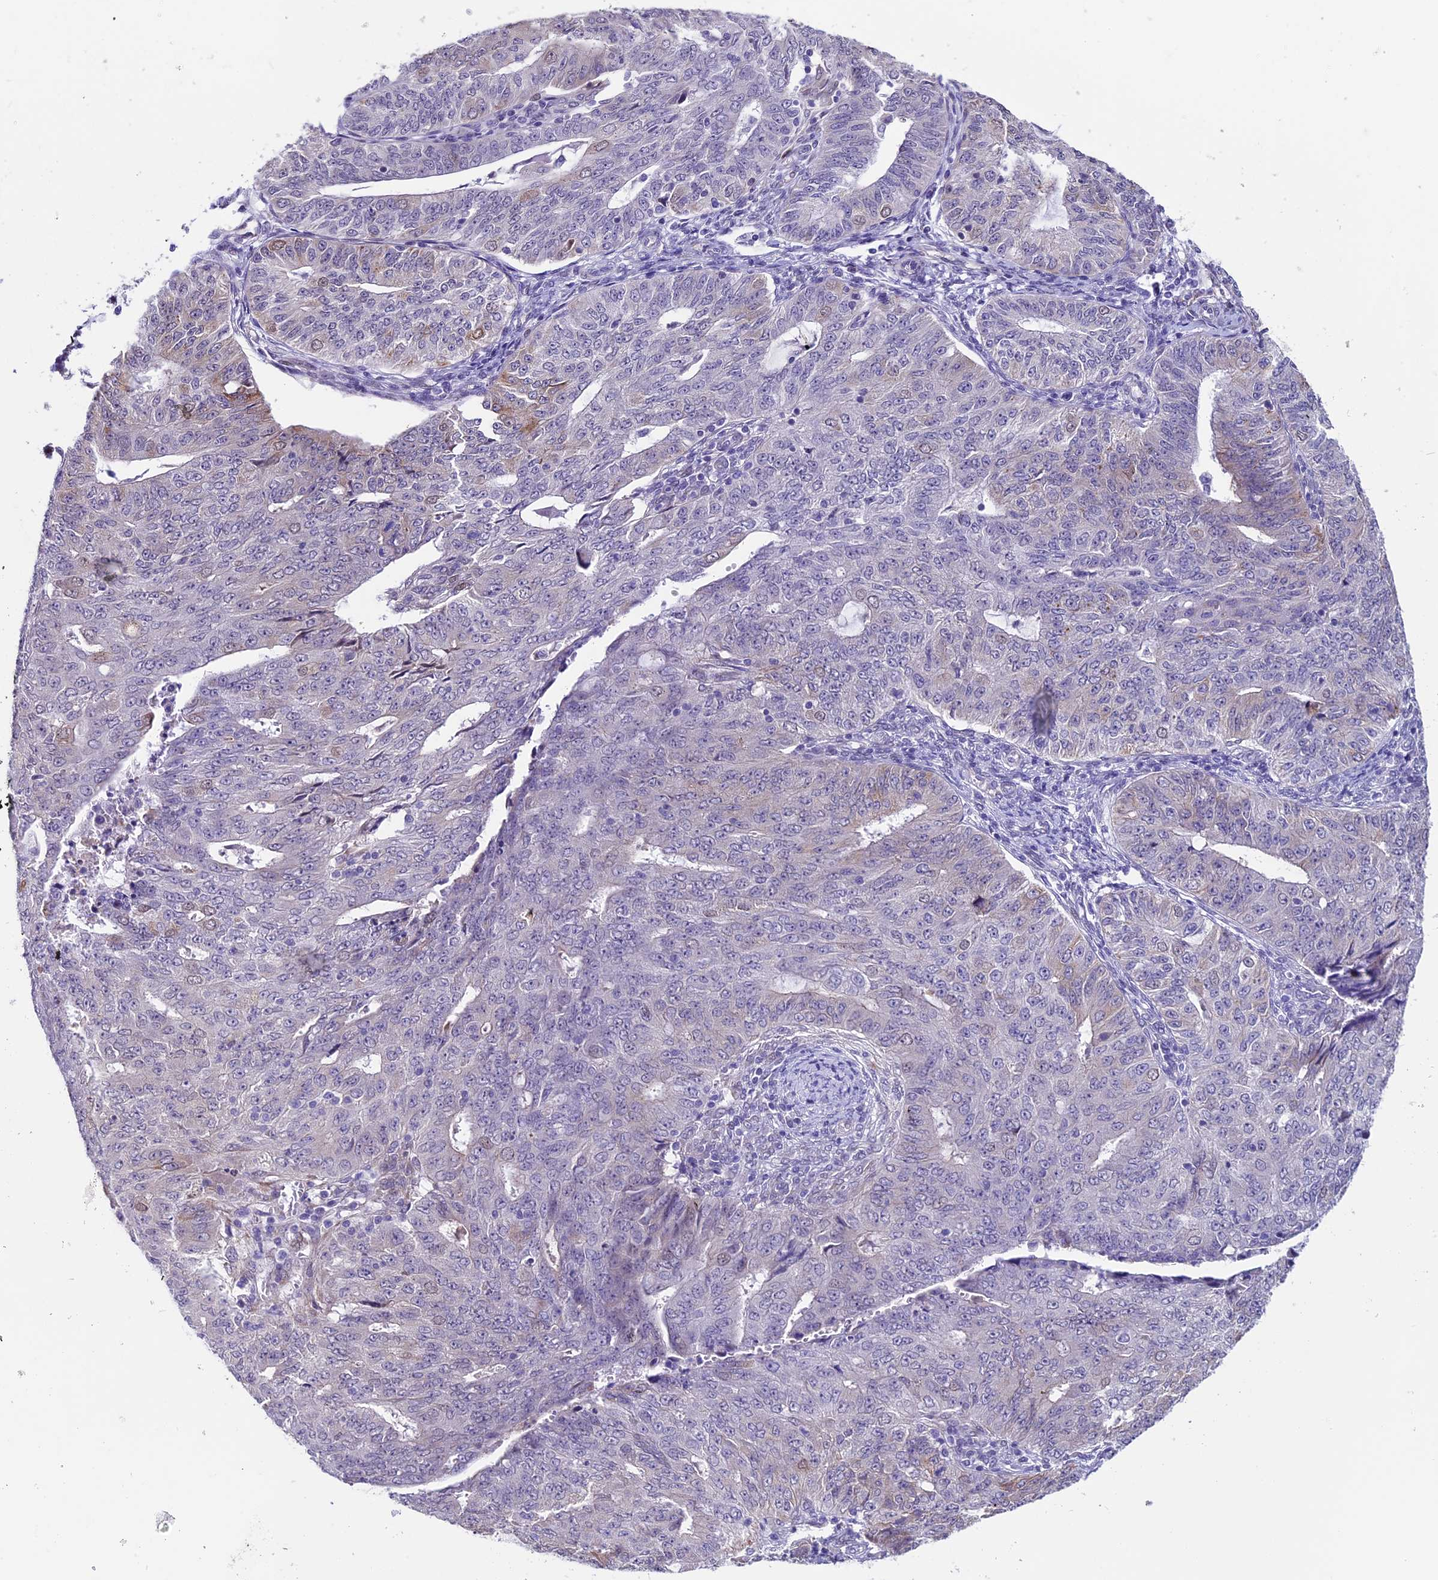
{"staining": {"intensity": "negative", "quantity": "none", "location": "none"}, "tissue": "endometrial cancer", "cell_type": "Tumor cells", "image_type": "cancer", "snomed": [{"axis": "morphology", "description": "Adenocarcinoma, NOS"}, {"axis": "topography", "description": "Endometrium"}], "caption": "A high-resolution histopathology image shows IHC staining of endometrial adenocarcinoma, which displays no significant staining in tumor cells.", "gene": "TMEM171", "patient": {"sex": "female", "age": 32}}